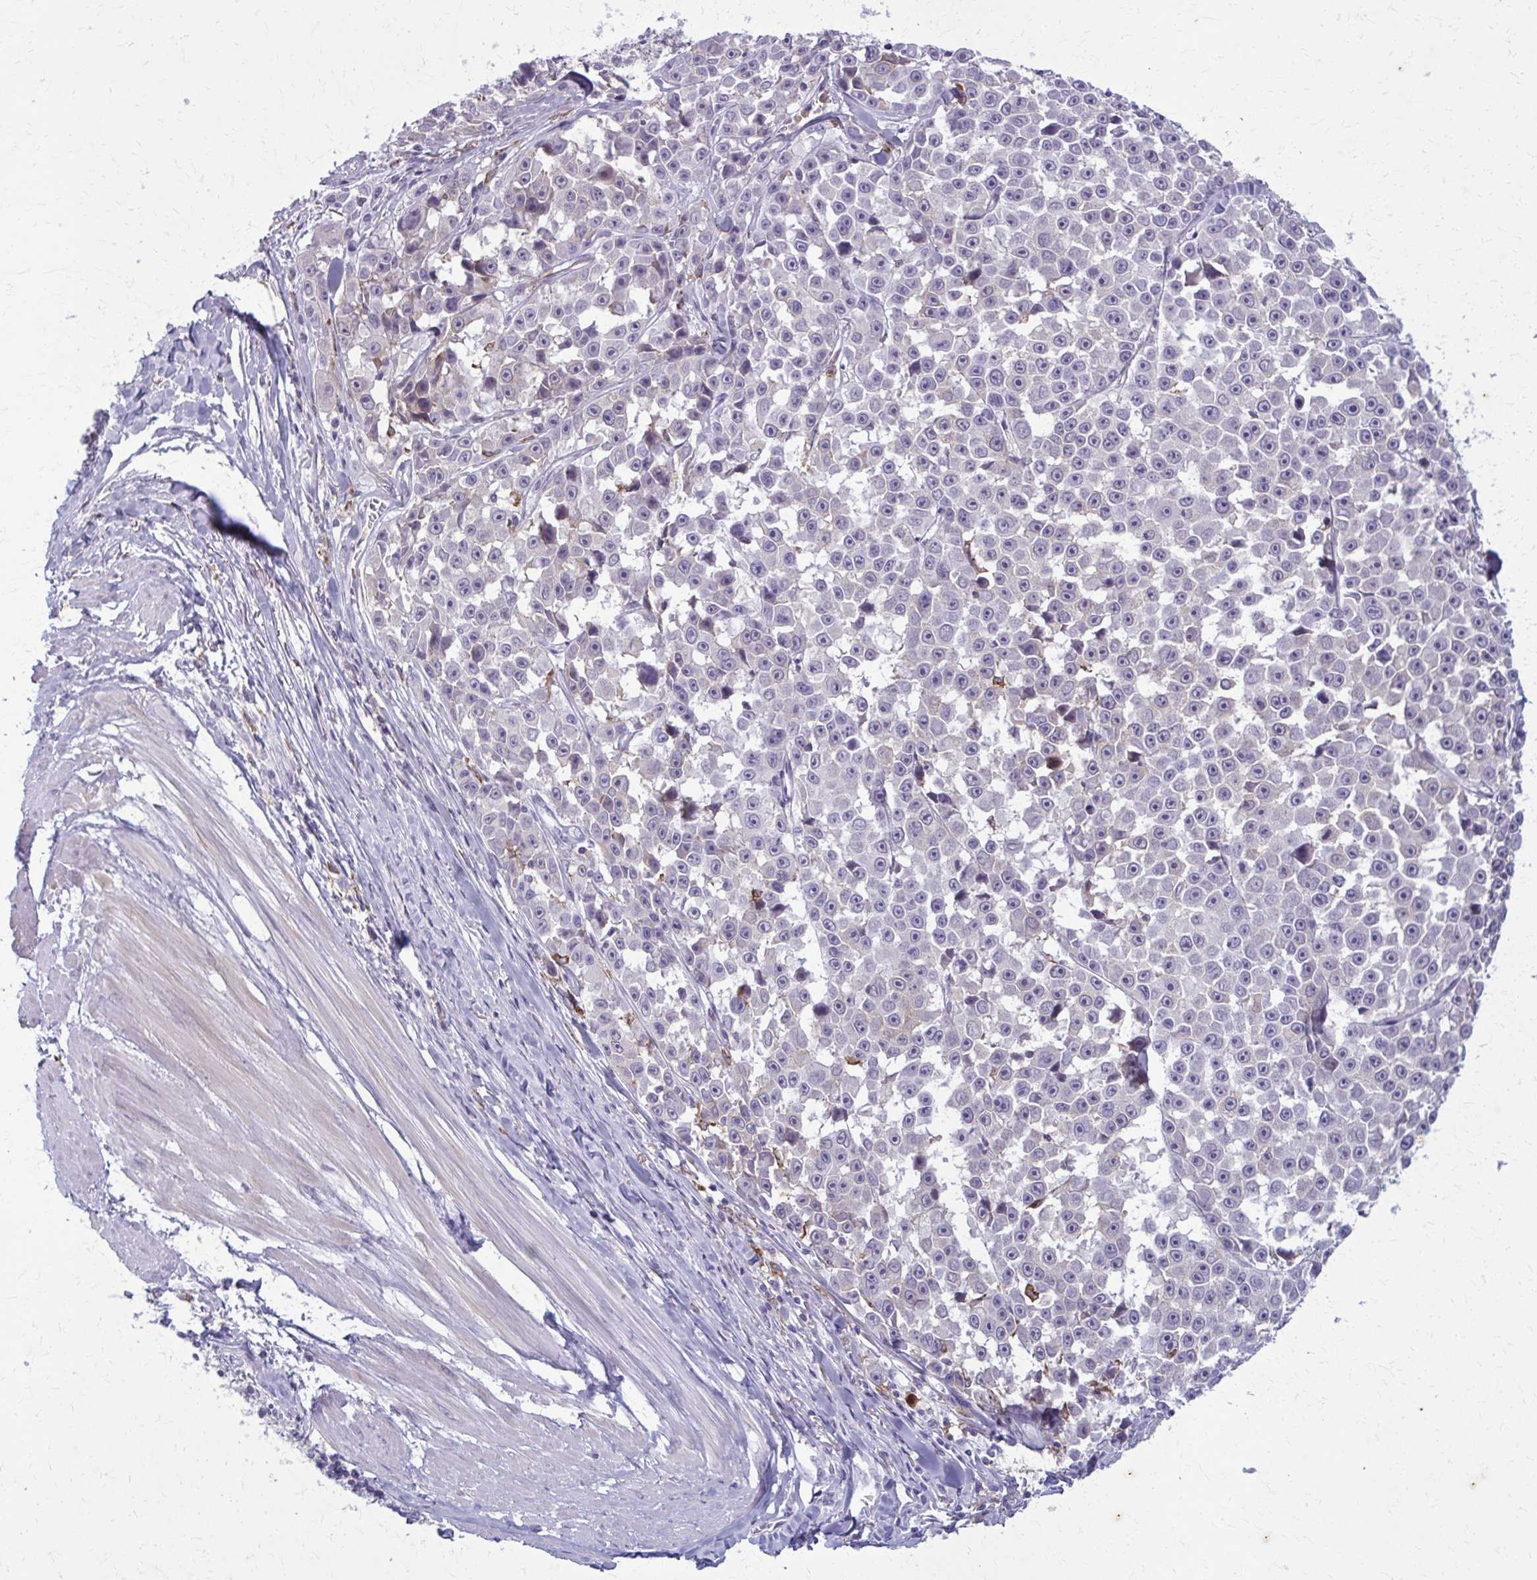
{"staining": {"intensity": "negative", "quantity": "none", "location": "none"}, "tissue": "melanoma", "cell_type": "Tumor cells", "image_type": "cancer", "snomed": [{"axis": "morphology", "description": "Malignant melanoma, NOS"}, {"axis": "topography", "description": "Skin"}], "caption": "Human malignant melanoma stained for a protein using immunohistochemistry (IHC) reveals no positivity in tumor cells.", "gene": "CARD9", "patient": {"sex": "female", "age": 66}}